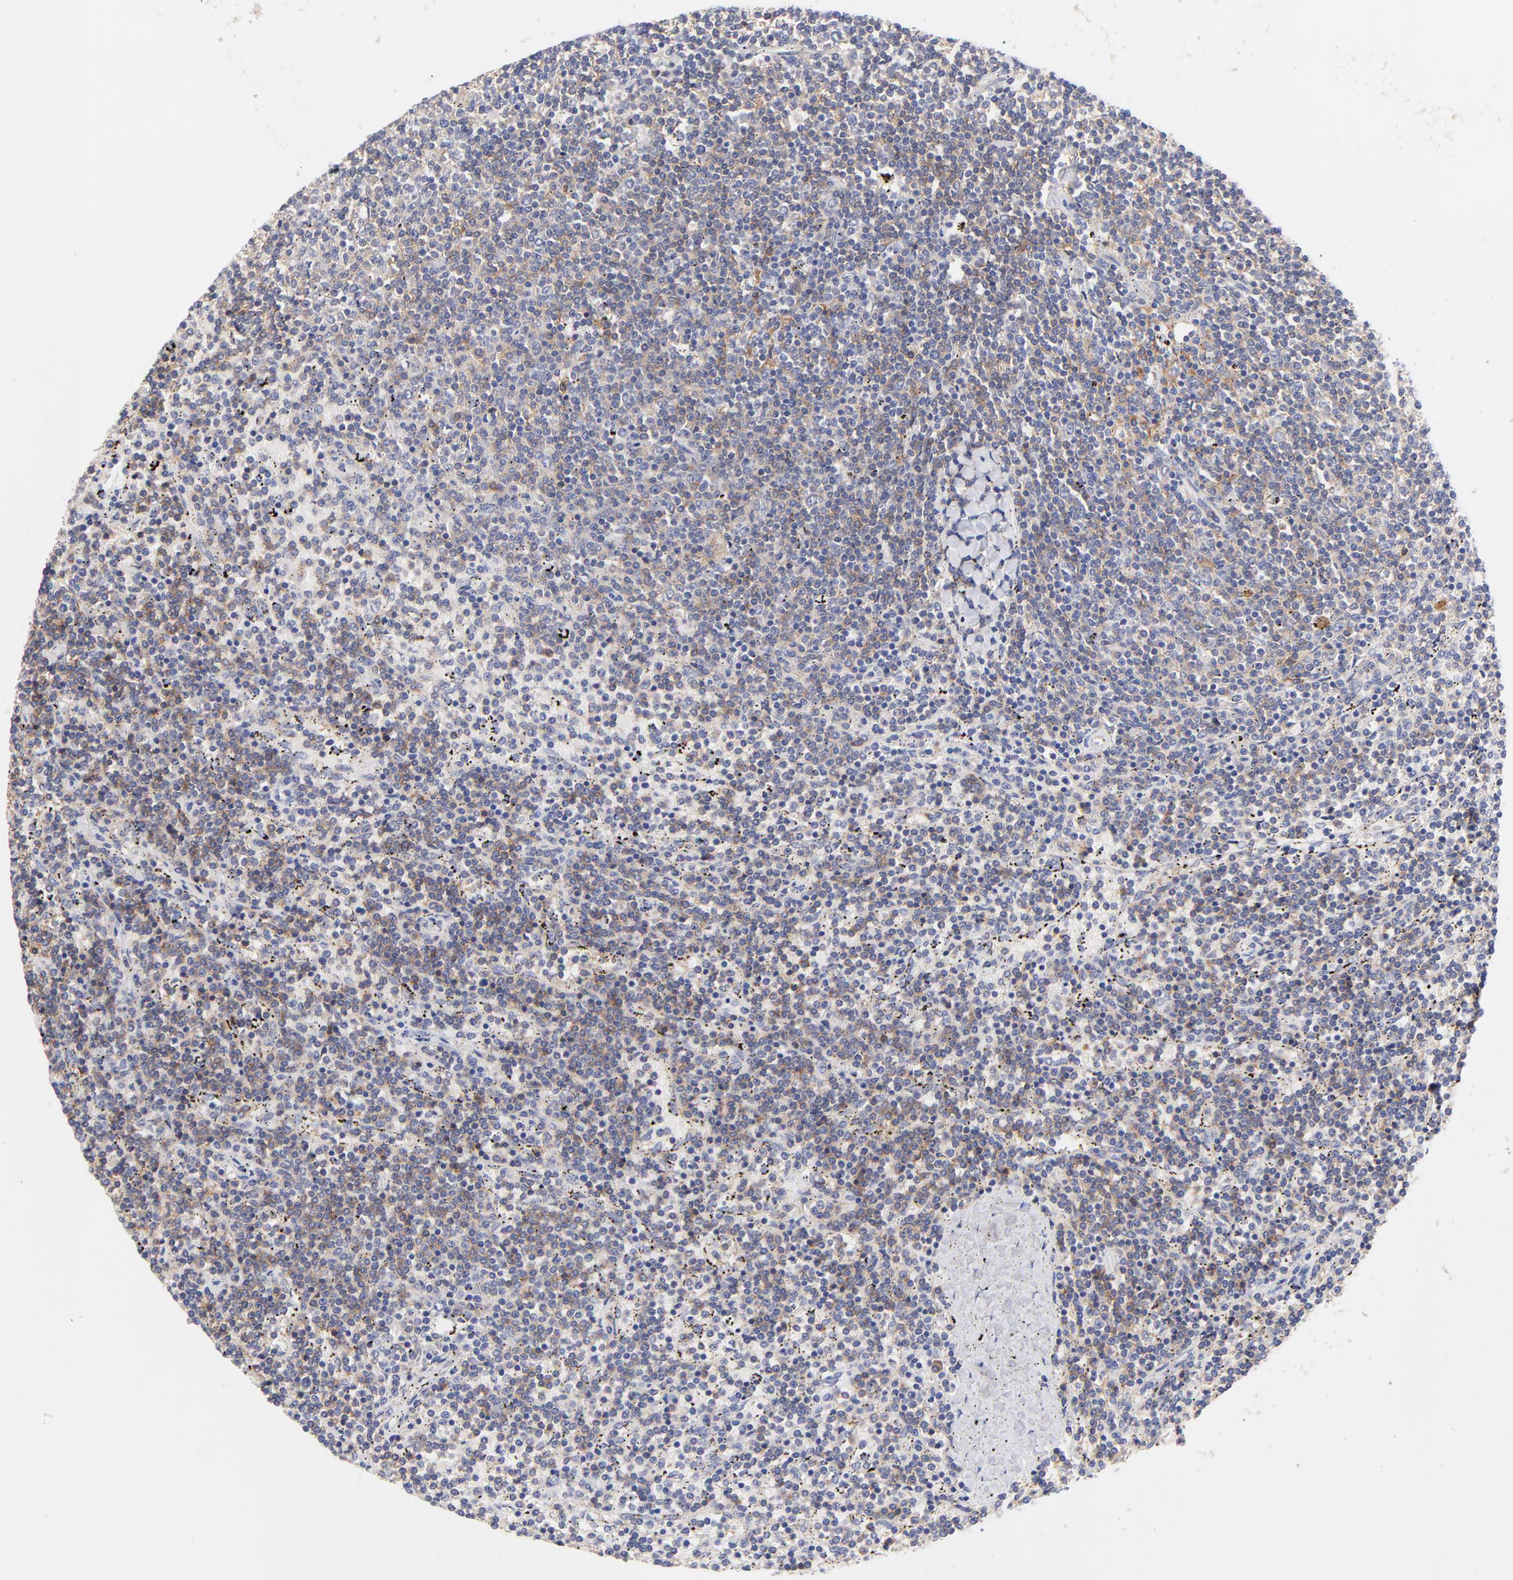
{"staining": {"intensity": "moderate", "quantity": "25%-75%", "location": "cytoplasmic/membranous"}, "tissue": "lymphoma", "cell_type": "Tumor cells", "image_type": "cancer", "snomed": [{"axis": "morphology", "description": "Malignant lymphoma, non-Hodgkin's type, Low grade"}, {"axis": "topography", "description": "Spleen"}], "caption": "Lymphoma stained with DAB immunohistochemistry exhibits medium levels of moderate cytoplasmic/membranous positivity in approximately 25%-75% of tumor cells.", "gene": "TNFRSF13C", "patient": {"sex": "female", "age": 50}}